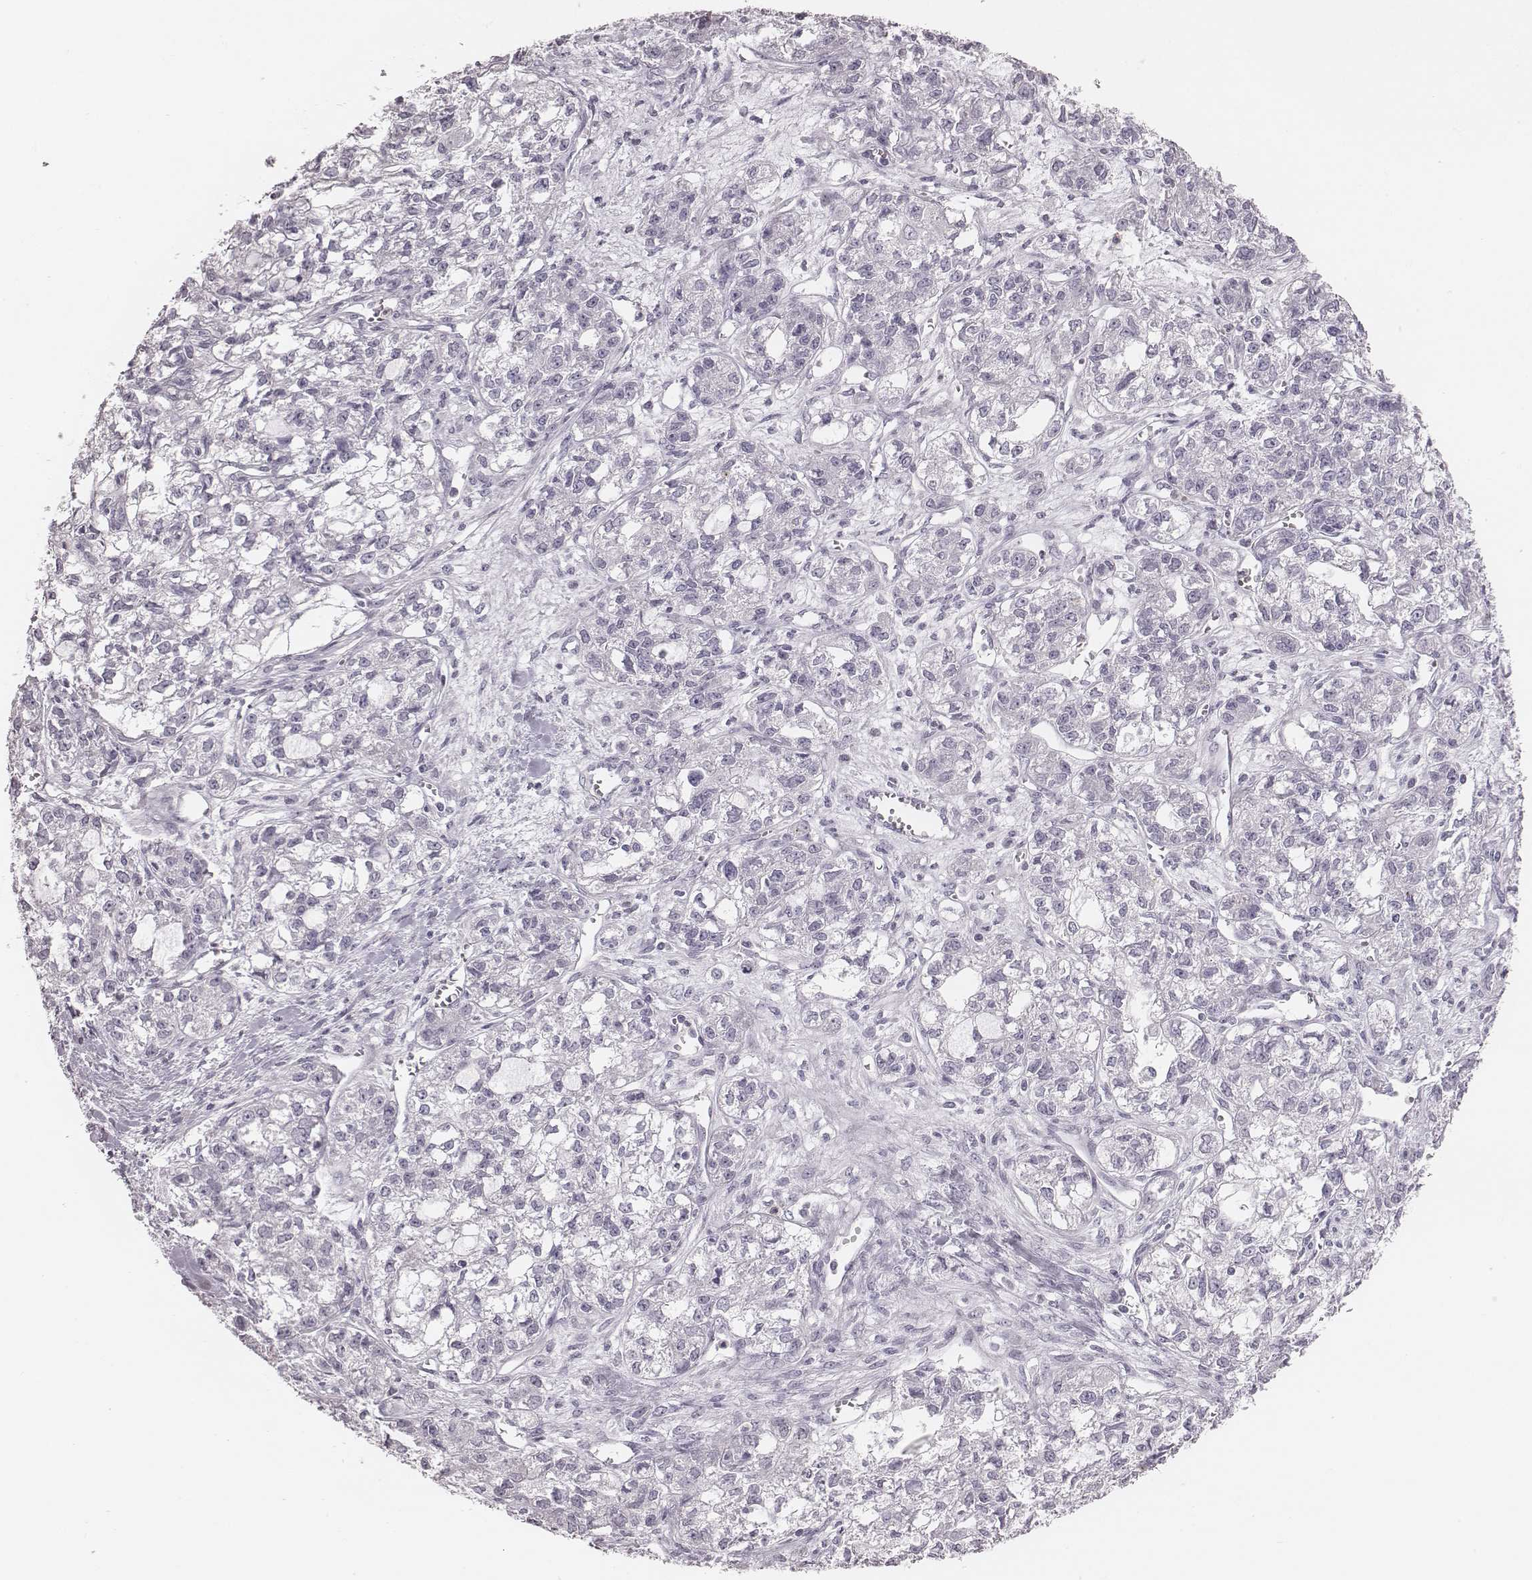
{"staining": {"intensity": "negative", "quantity": "none", "location": "none"}, "tissue": "ovarian cancer", "cell_type": "Tumor cells", "image_type": "cancer", "snomed": [{"axis": "morphology", "description": "Carcinoma, endometroid"}, {"axis": "topography", "description": "Ovary"}], "caption": "DAB immunohistochemical staining of ovarian endometroid carcinoma shows no significant expression in tumor cells. The staining is performed using DAB brown chromogen with nuclei counter-stained in using hematoxylin.", "gene": "ZNF365", "patient": {"sex": "female", "age": 64}}